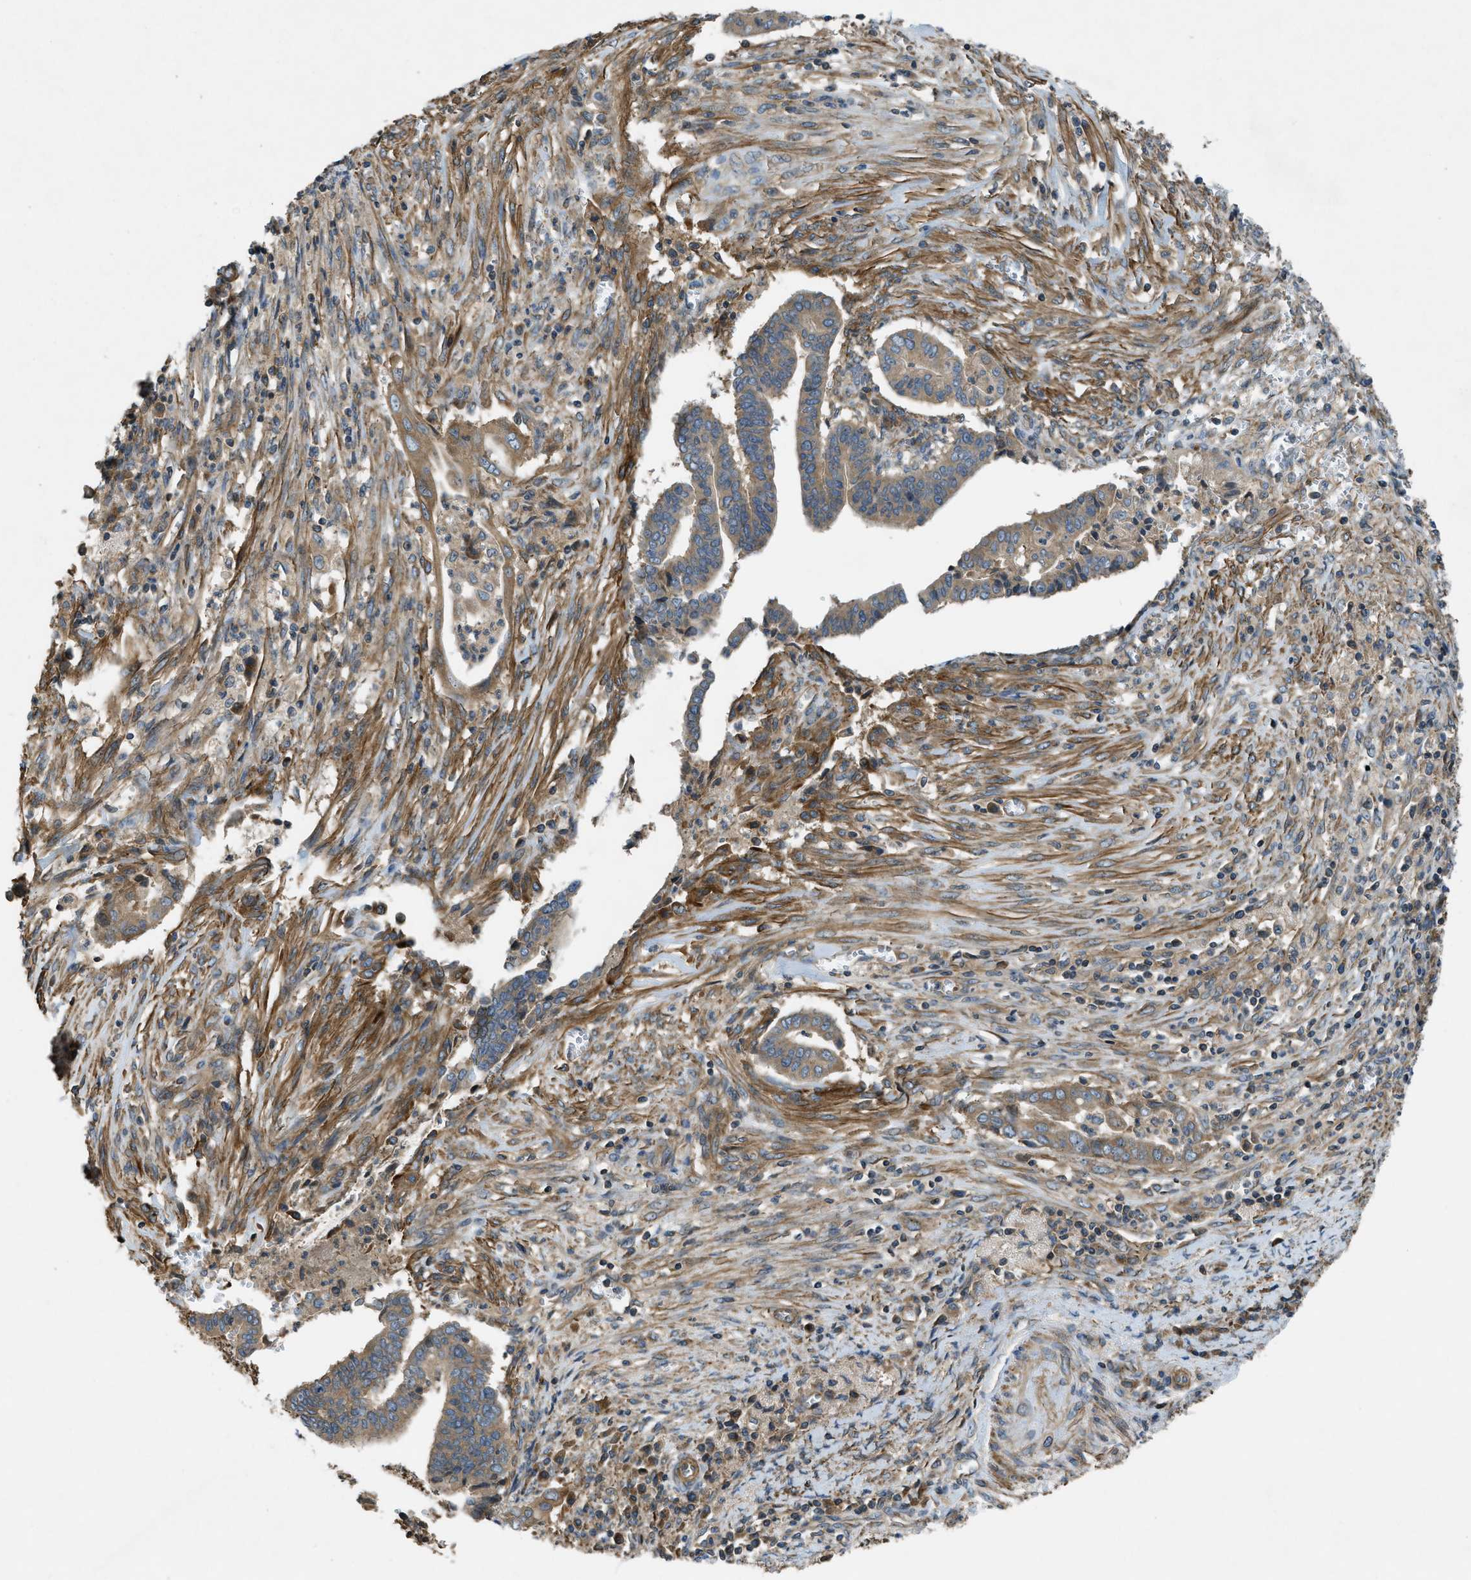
{"staining": {"intensity": "moderate", "quantity": ">75%", "location": "cytoplasmic/membranous"}, "tissue": "cervical cancer", "cell_type": "Tumor cells", "image_type": "cancer", "snomed": [{"axis": "morphology", "description": "Adenocarcinoma, NOS"}, {"axis": "topography", "description": "Cervix"}], "caption": "Brown immunohistochemical staining in human cervical cancer (adenocarcinoma) shows moderate cytoplasmic/membranous staining in approximately >75% of tumor cells.", "gene": "VEZT", "patient": {"sex": "female", "age": 44}}